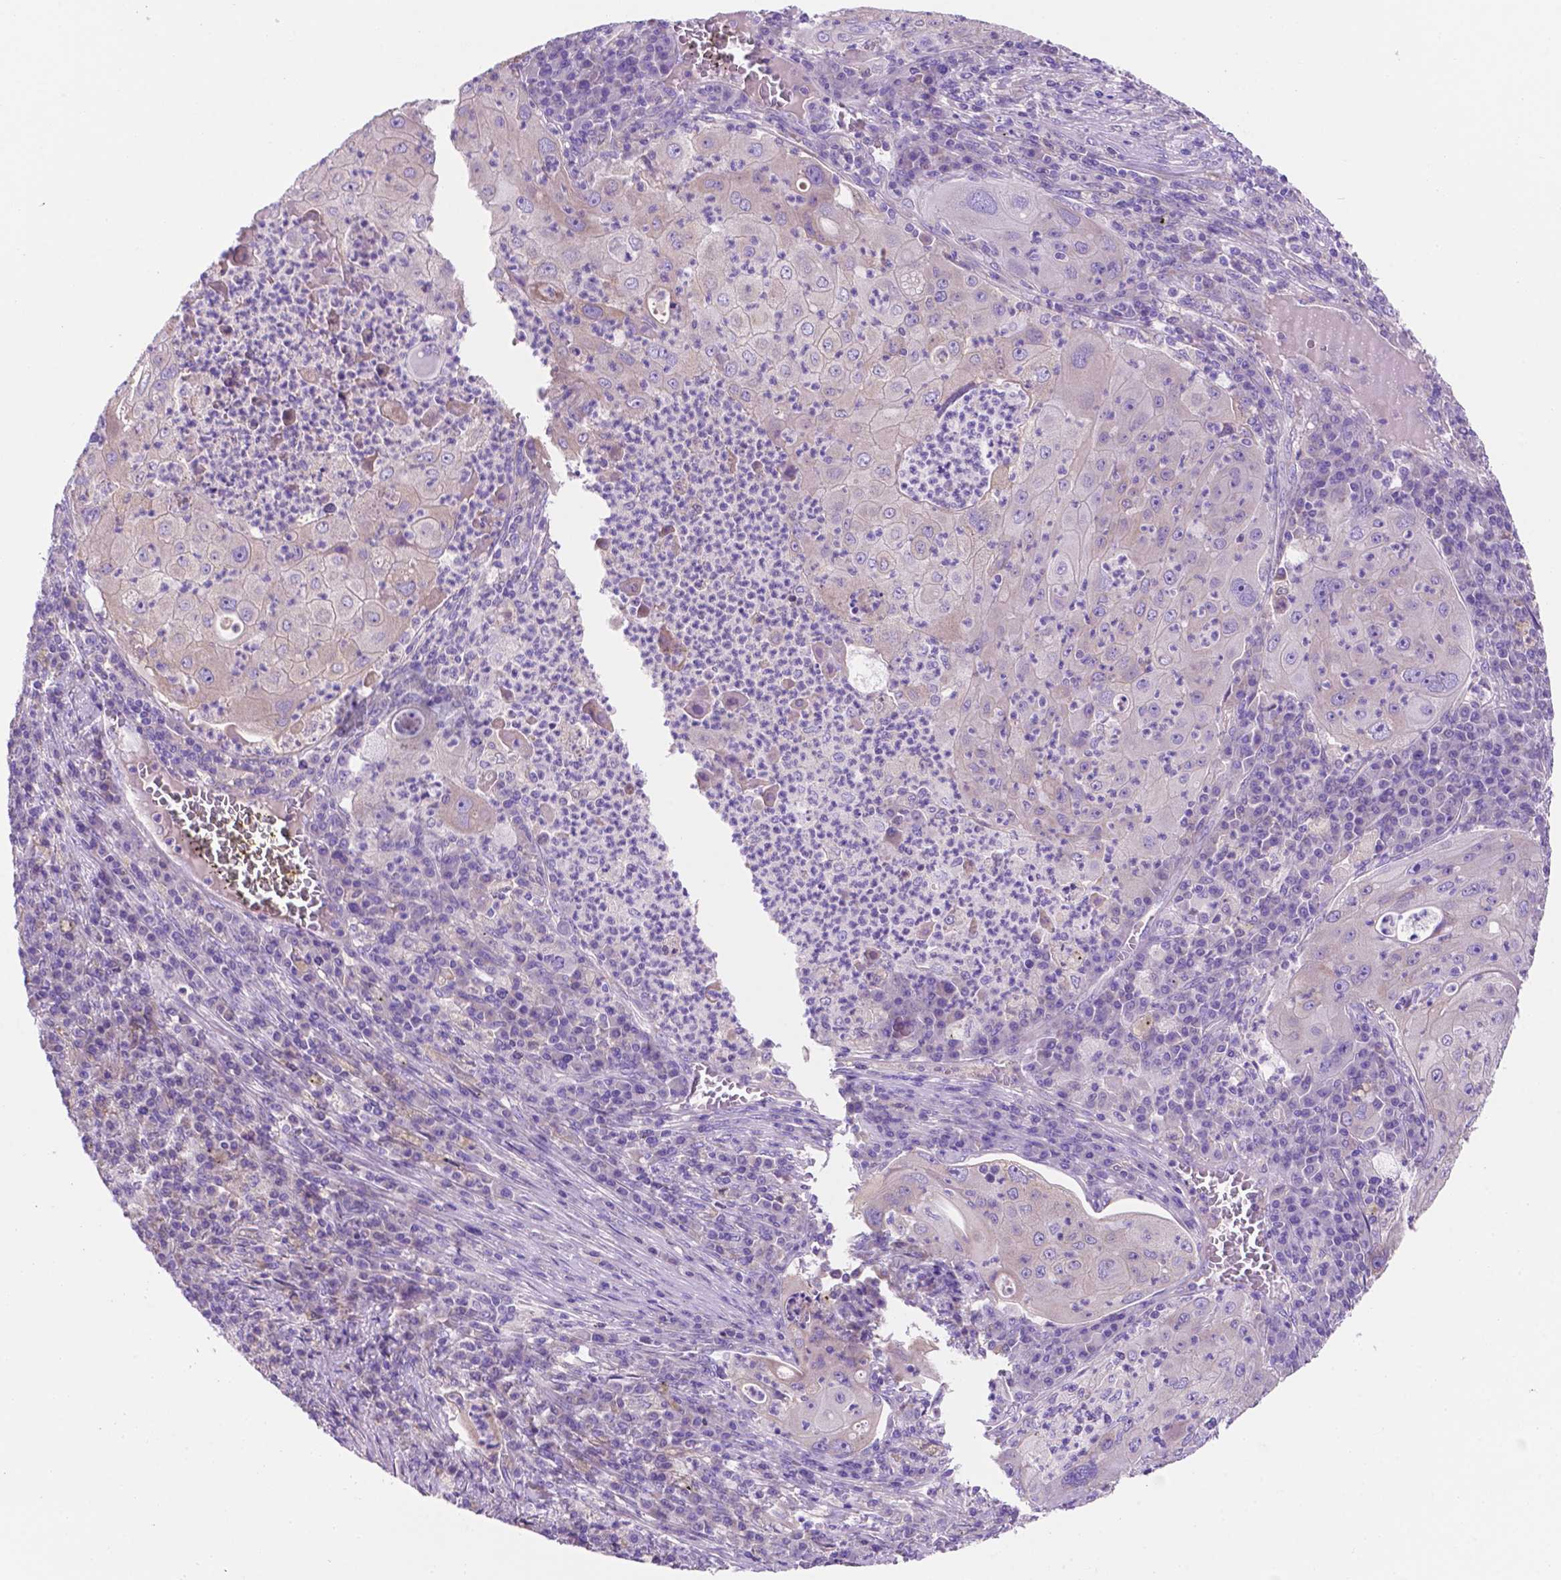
{"staining": {"intensity": "negative", "quantity": "none", "location": "none"}, "tissue": "lung cancer", "cell_type": "Tumor cells", "image_type": "cancer", "snomed": [{"axis": "morphology", "description": "Squamous cell carcinoma, NOS"}, {"axis": "topography", "description": "Lung"}], "caption": "Tumor cells show no significant expression in lung cancer. The staining was performed using DAB (3,3'-diaminobenzidine) to visualize the protein expression in brown, while the nuclei were stained in blue with hematoxylin (Magnification: 20x).", "gene": "CEACAM7", "patient": {"sex": "female", "age": 59}}